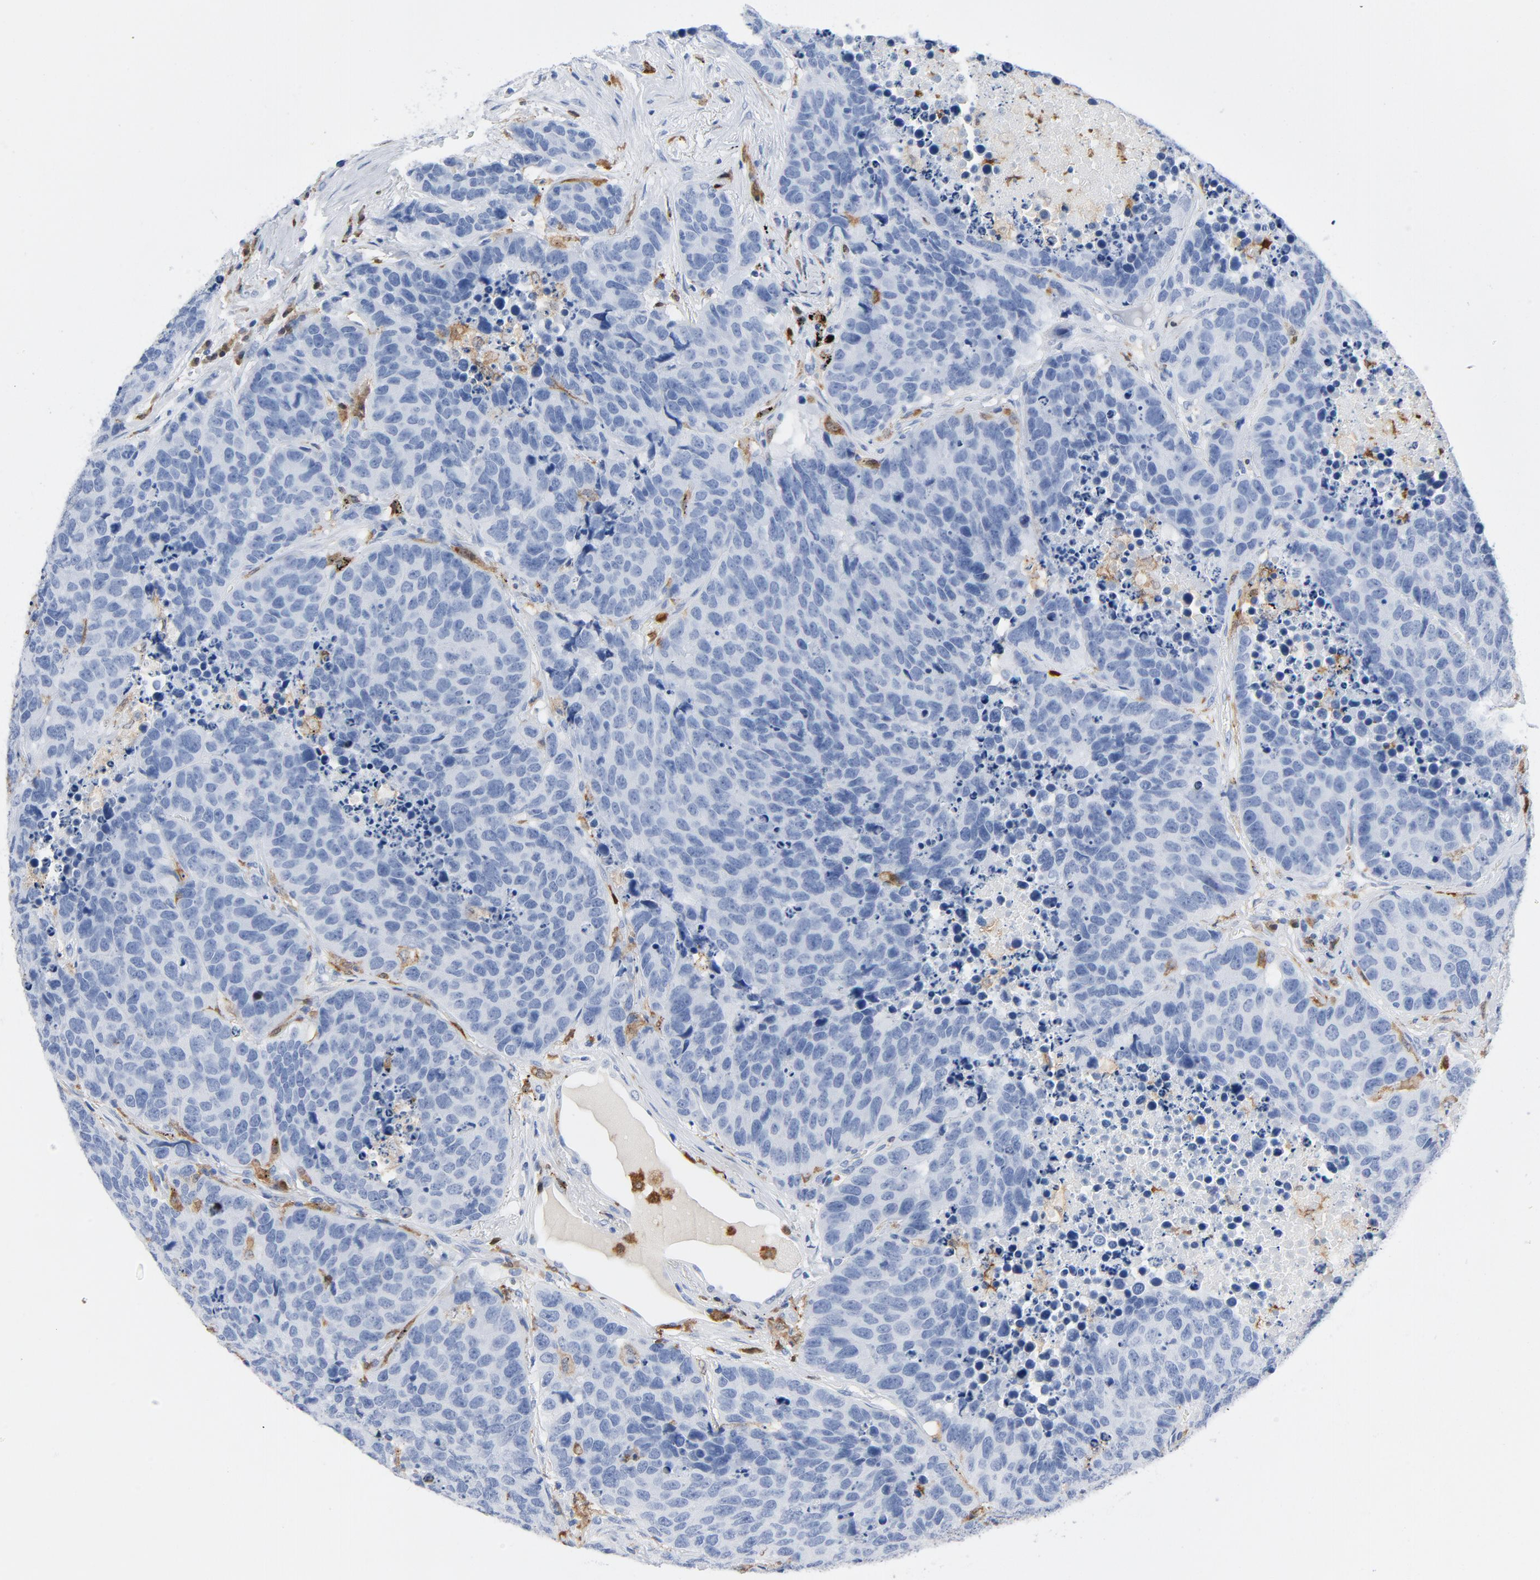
{"staining": {"intensity": "negative", "quantity": "none", "location": "none"}, "tissue": "carcinoid", "cell_type": "Tumor cells", "image_type": "cancer", "snomed": [{"axis": "morphology", "description": "Carcinoid, malignant, NOS"}, {"axis": "topography", "description": "Lung"}], "caption": "DAB immunohistochemical staining of malignant carcinoid exhibits no significant staining in tumor cells.", "gene": "NCF1", "patient": {"sex": "male", "age": 60}}